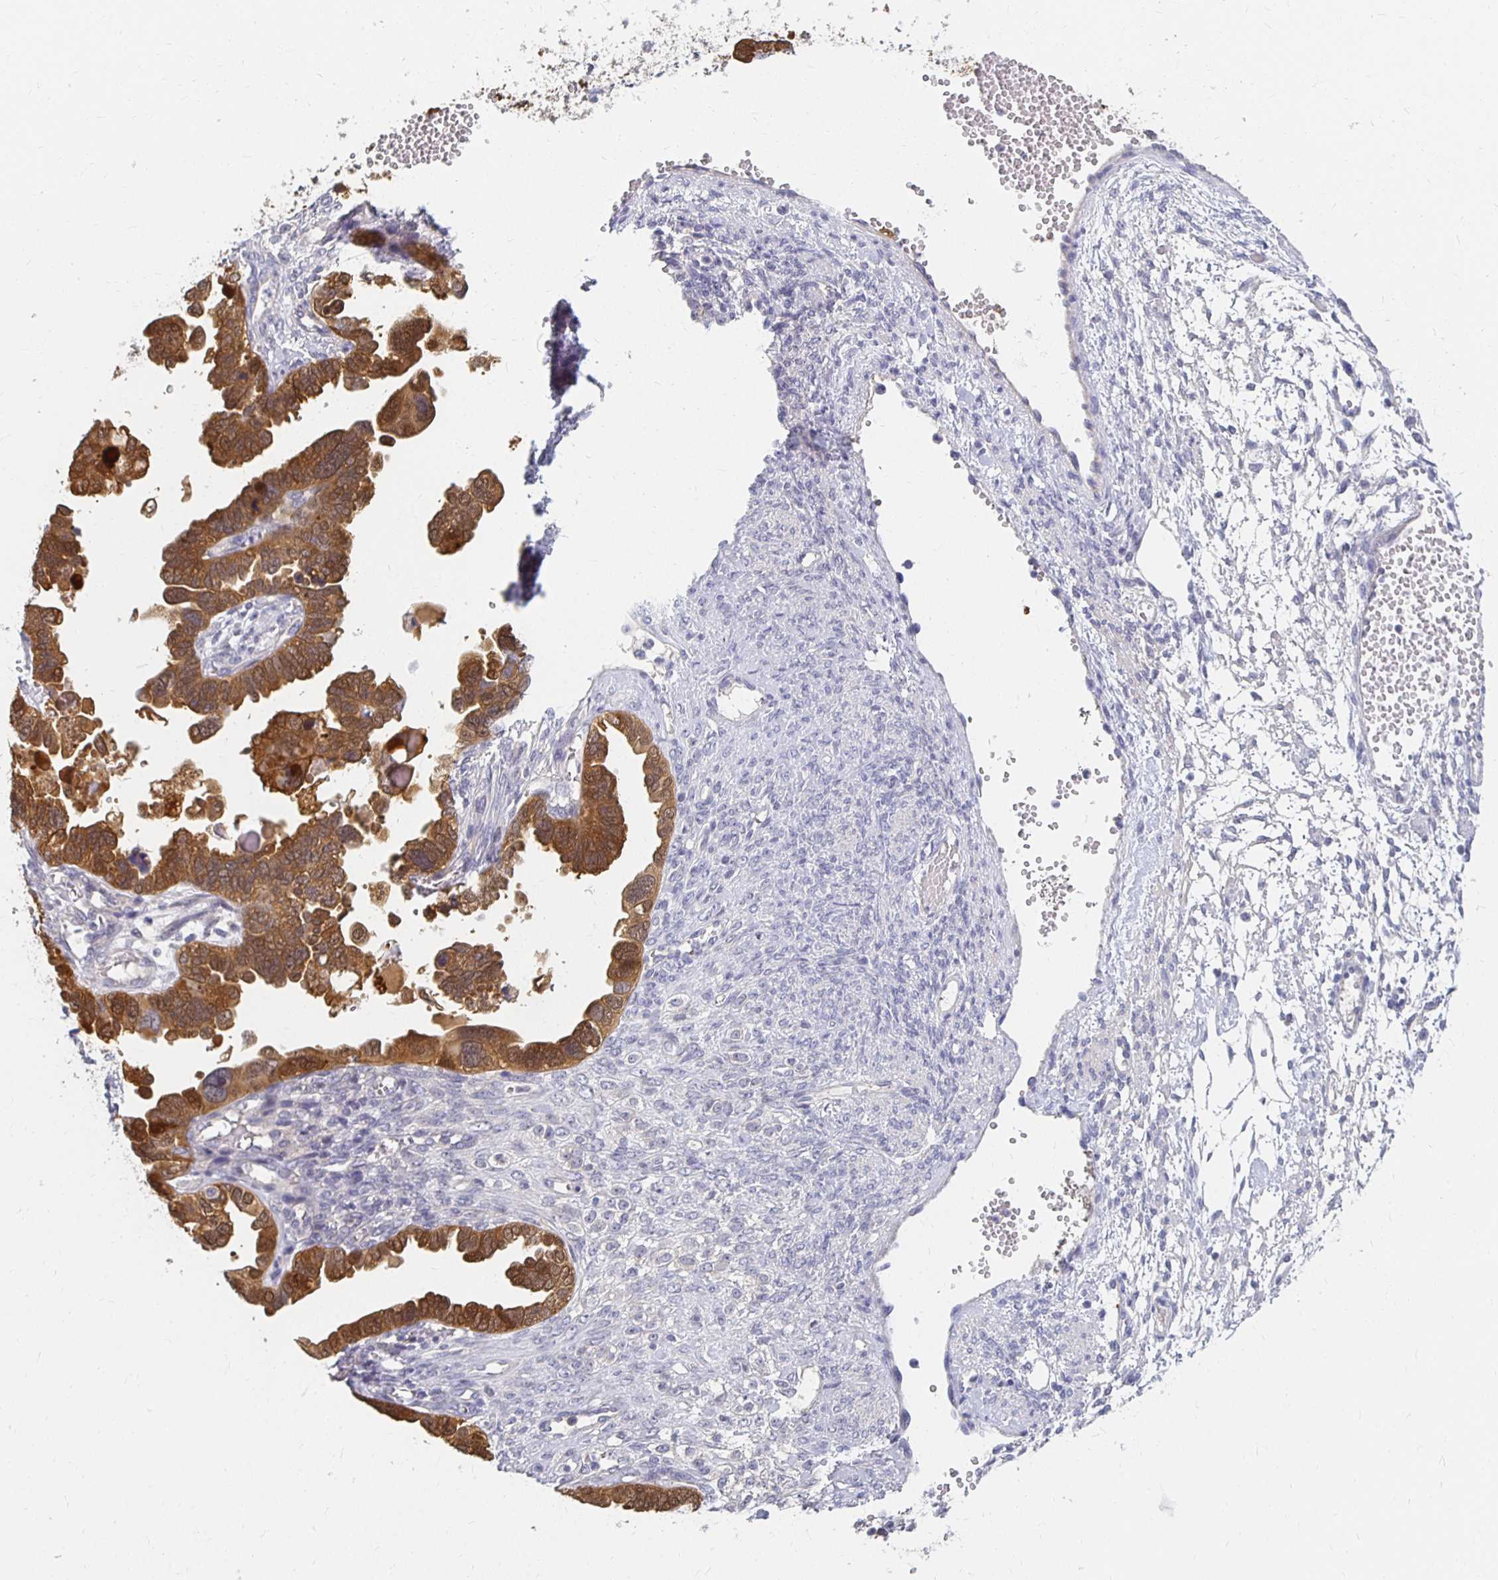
{"staining": {"intensity": "strong", "quantity": ">75%", "location": "cytoplasmic/membranous"}, "tissue": "ovarian cancer", "cell_type": "Tumor cells", "image_type": "cancer", "snomed": [{"axis": "morphology", "description": "Cystadenocarcinoma, serous, NOS"}, {"axis": "topography", "description": "Ovary"}], "caption": "DAB (3,3'-diaminobenzidine) immunohistochemical staining of human ovarian serous cystadenocarcinoma reveals strong cytoplasmic/membranous protein expression in approximately >75% of tumor cells.", "gene": "FKRP", "patient": {"sex": "female", "age": 51}}